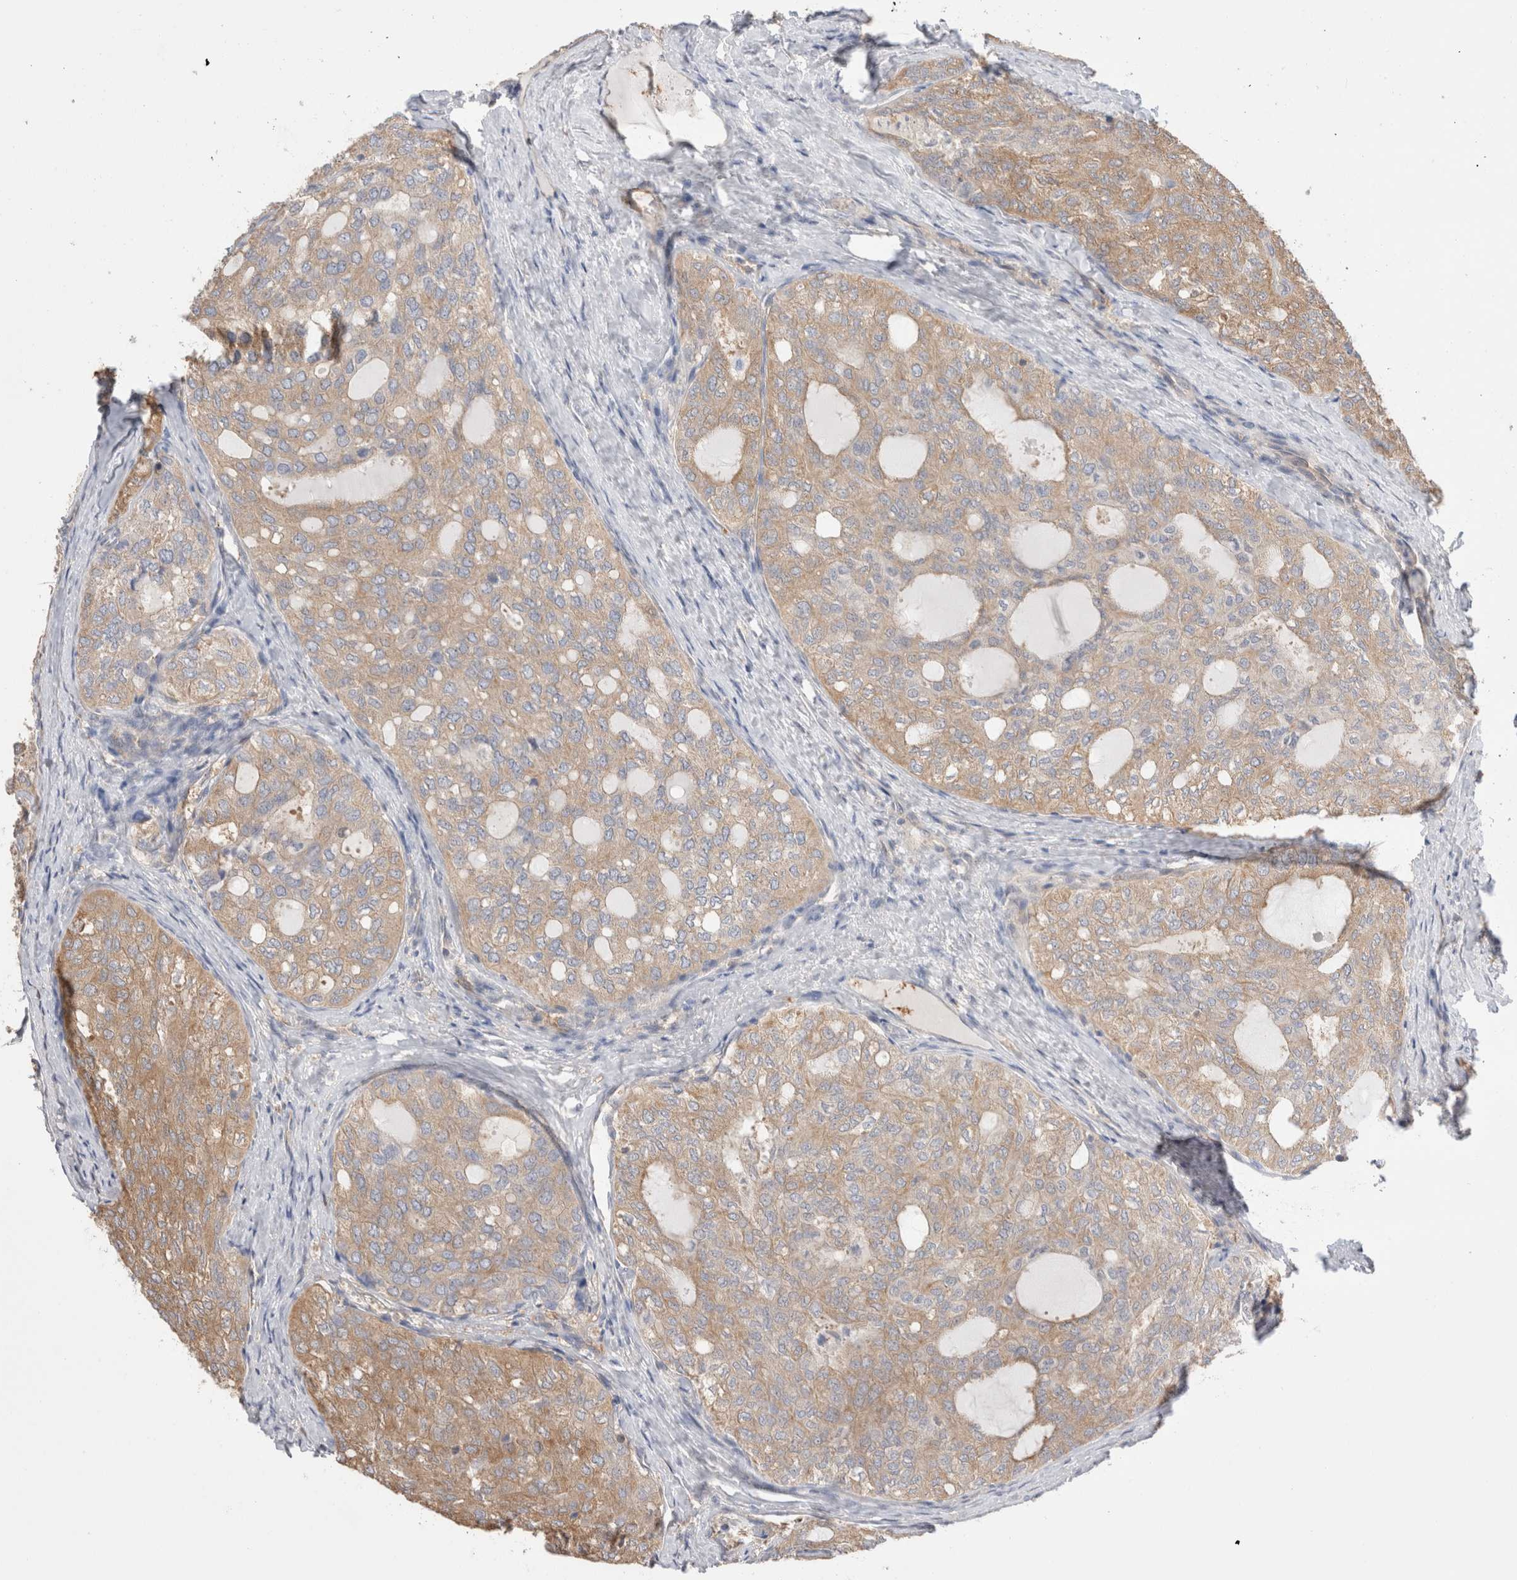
{"staining": {"intensity": "weak", "quantity": ">75%", "location": "cytoplasmic/membranous"}, "tissue": "thyroid cancer", "cell_type": "Tumor cells", "image_type": "cancer", "snomed": [{"axis": "morphology", "description": "Follicular adenoma carcinoma, NOS"}, {"axis": "topography", "description": "Thyroid gland"}], "caption": "Immunohistochemistry (DAB) staining of human follicular adenoma carcinoma (thyroid) demonstrates weak cytoplasmic/membranous protein staining in about >75% of tumor cells. The protein is shown in brown color, while the nuclei are stained blue.", "gene": "CAPN2", "patient": {"sex": "male", "age": 75}}